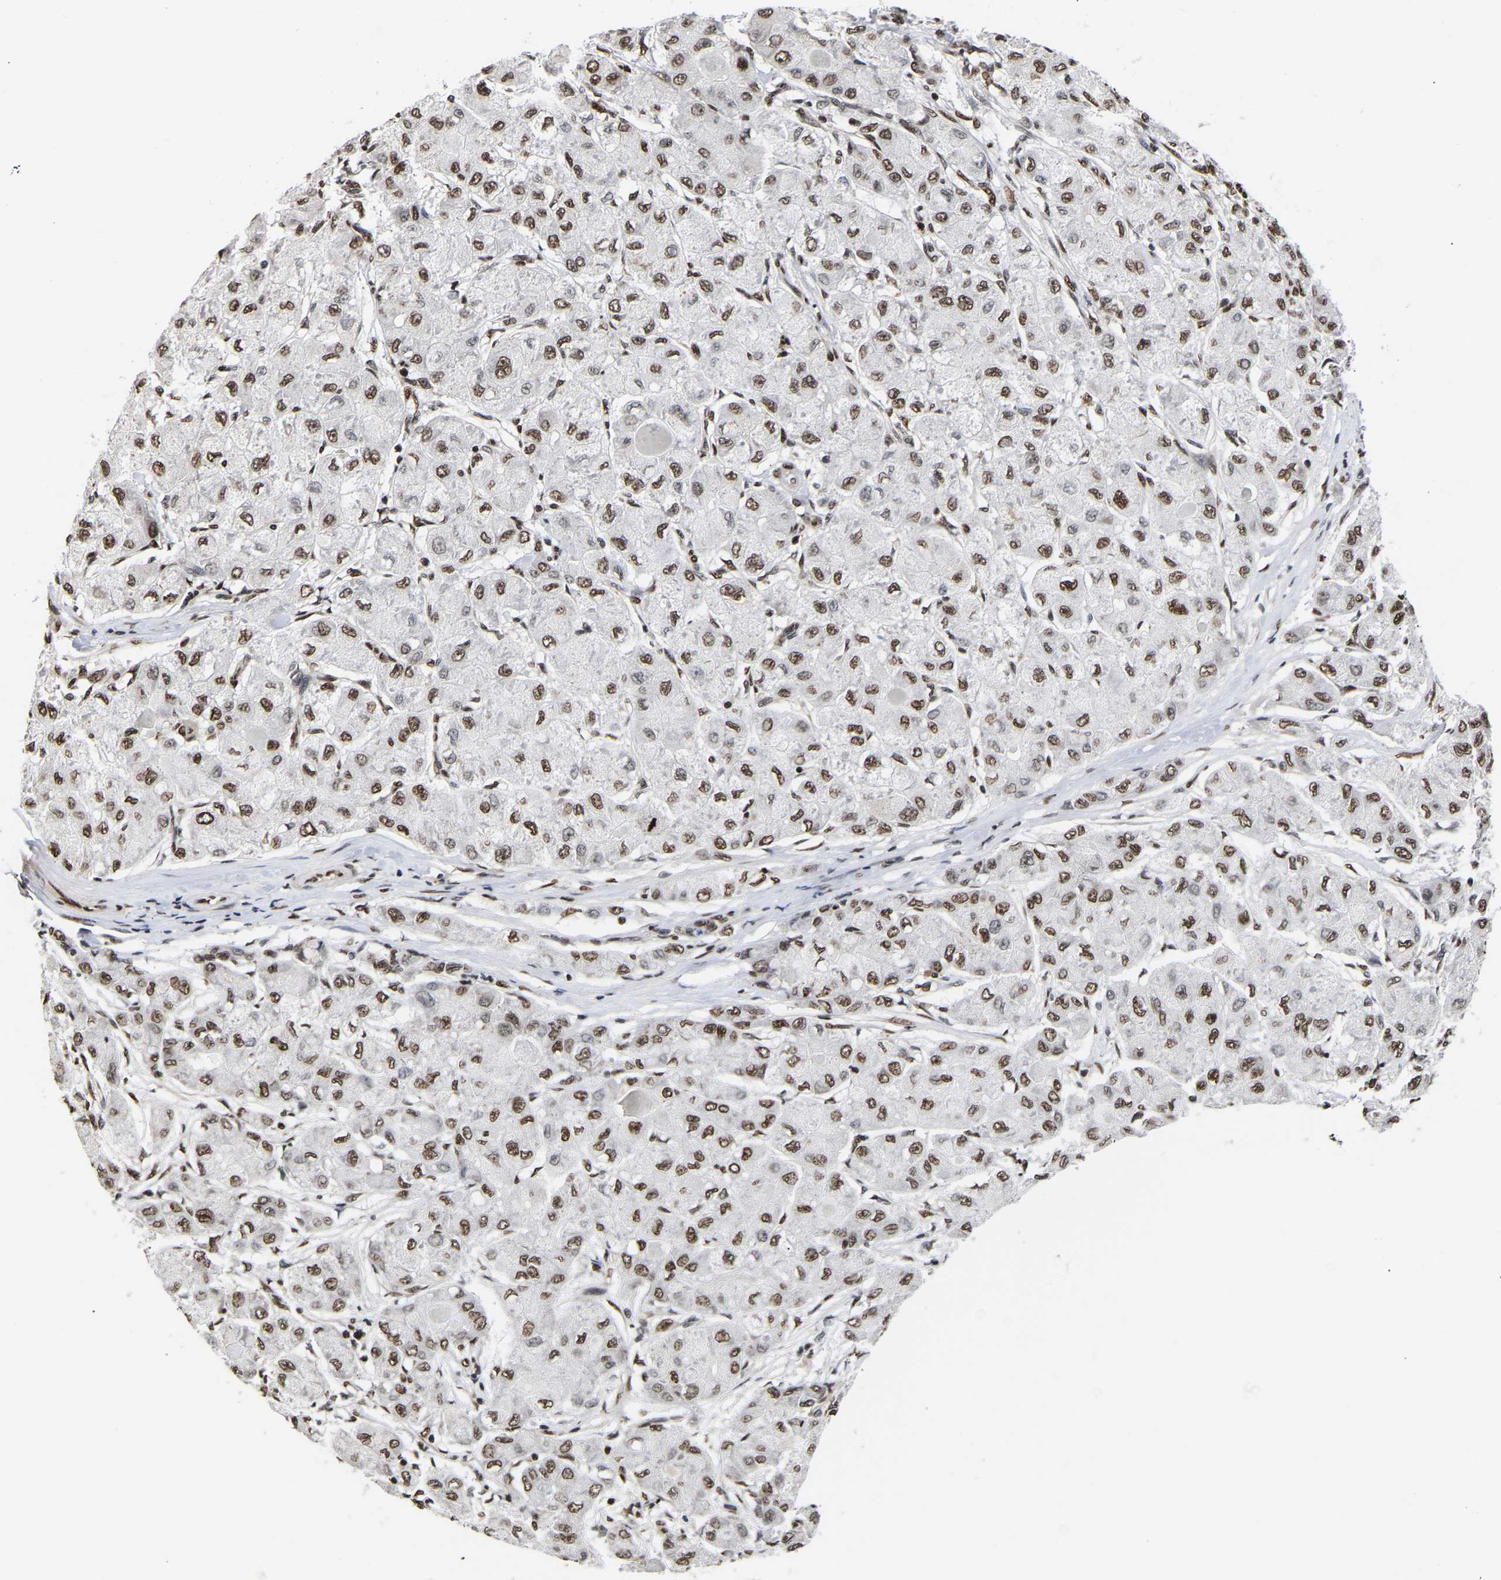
{"staining": {"intensity": "moderate", "quantity": ">75%", "location": "nuclear"}, "tissue": "liver cancer", "cell_type": "Tumor cells", "image_type": "cancer", "snomed": [{"axis": "morphology", "description": "Carcinoma, Hepatocellular, NOS"}, {"axis": "topography", "description": "Liver"}], "caption": "A high-resolution image shows immunohistochemistry (IHC) staining of hepatocellular carcinoma (liver), which shows moderate nuclear staining in approximately >75% of tumor cells.", "gene": "PSIP1", "patient": {"sex": "male", "age": 80}}